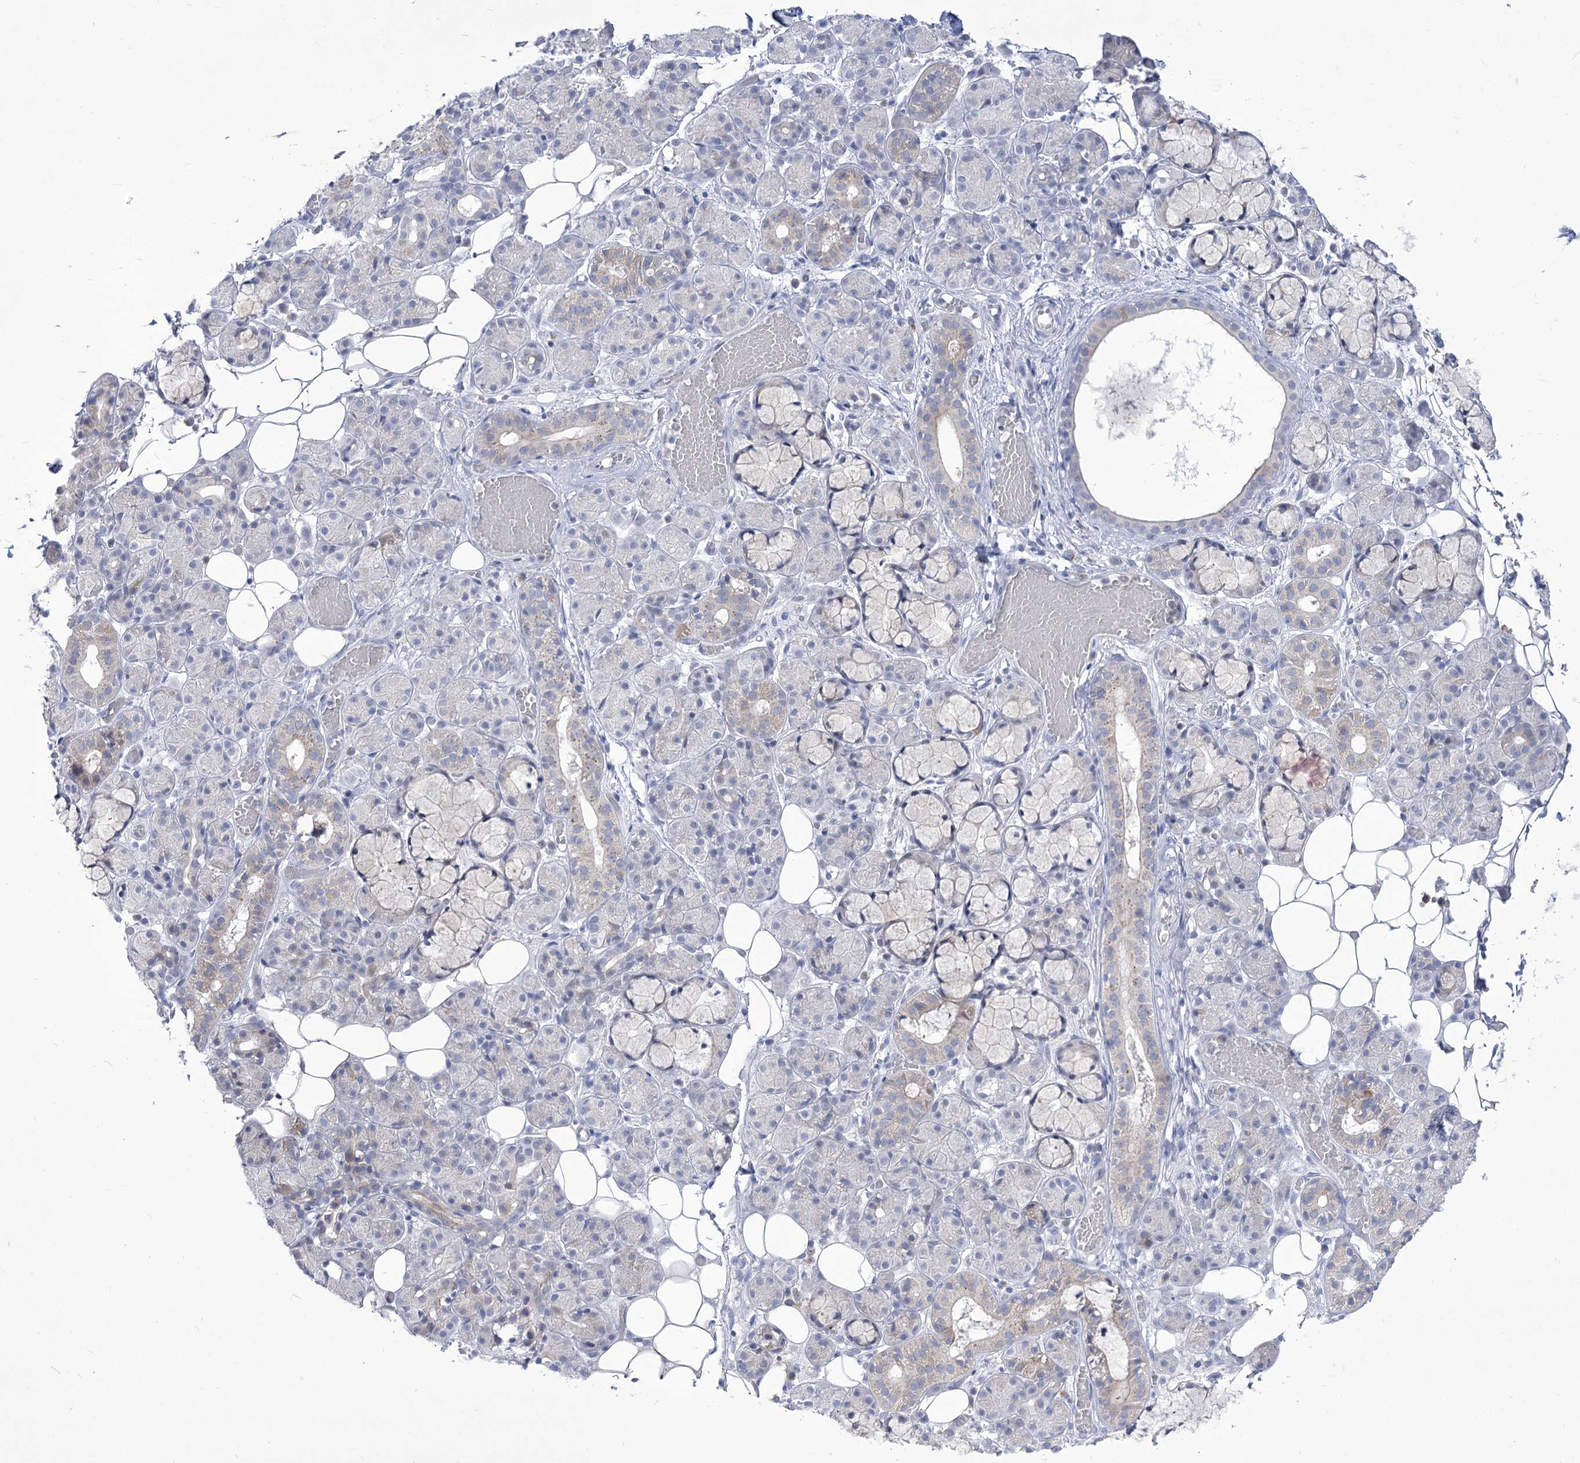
{"staining": {"intensity": "weak", "quantity": "<25%", "location": "cytoplasmic/membranous"}, "tissue": "salivary gland", "cell_type": "Glandular cells", "image_type": "normal", "snomed": [{"axis": "morphology", "description": "Normal tissue, NOS"}, {"axis": "topography", "description": "Salivary gland"}], "caption": "Immunohistochemistry histopathology image of unremarkable salivary gland: human salivary gland stained with DAB (3,3'-diaminobenzidine) displays no significant protein positivity in glandular cells.", "gene": "BEND7", "patient": {"sex": "male", "age": 63}}